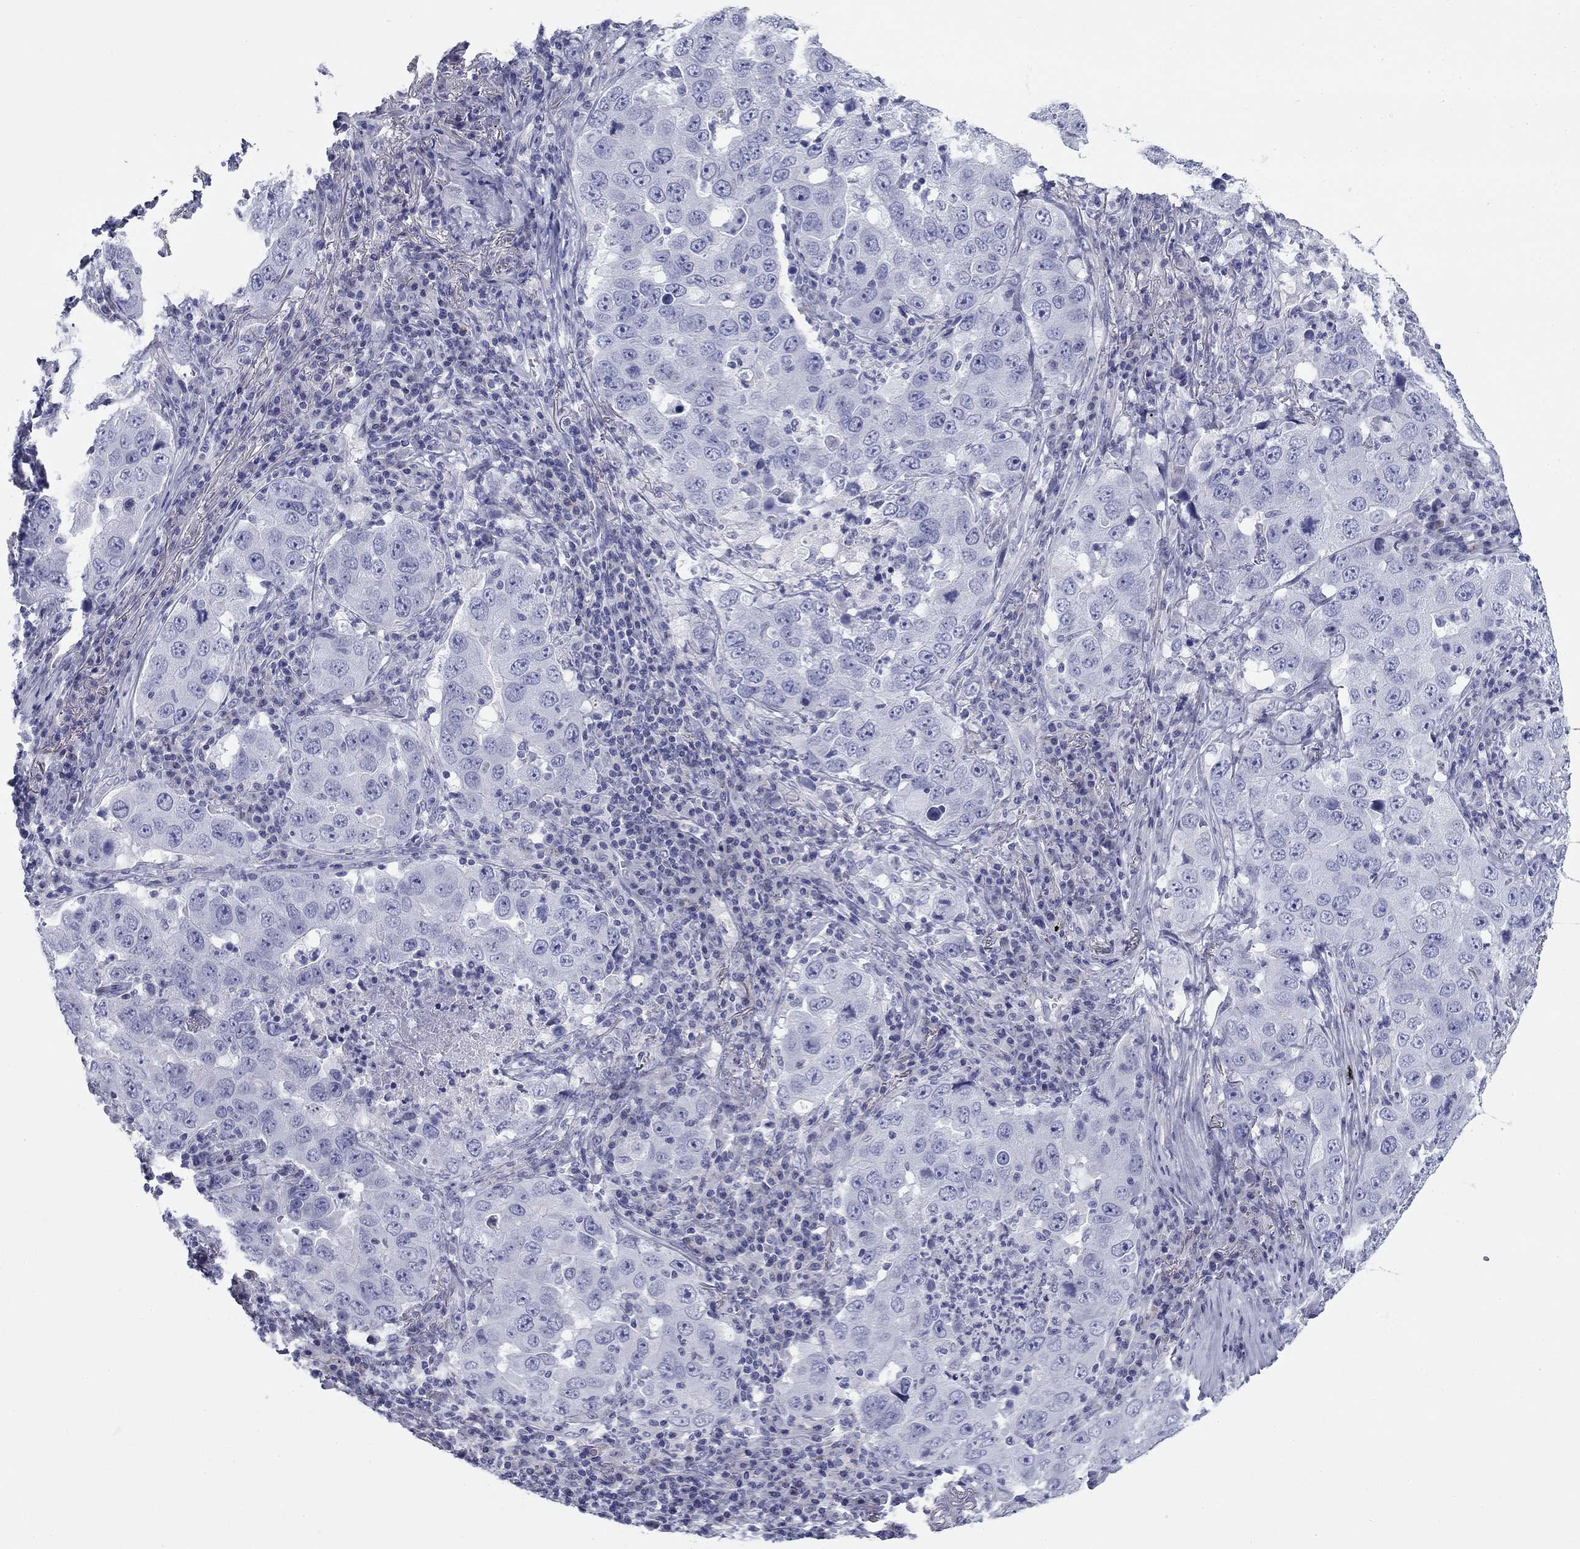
{"staining": {"intensity": "negative", "quantity": "none", "location": "none"}, "tissue": "lung cancer", "cell_type": "Tumor cells", "image_type": "cancer", "snomed": [{"axis": "morphology", "description": "Adenocarcinoma, NOS"}, {"axis": "topography", "description": "Lung"}], "caption": "Immunohistochemistry (IHC) photomicrograph of neoplastic tissue: human adenocarcinoma (lung) stained with DAB (3,3'-diaminobenzidine) demonstrates no significant protein positivity in tumor cells. Nuclei are stained in blue.", "gene": "ZP2", "patient": {"sex": "male", "age": 73}}